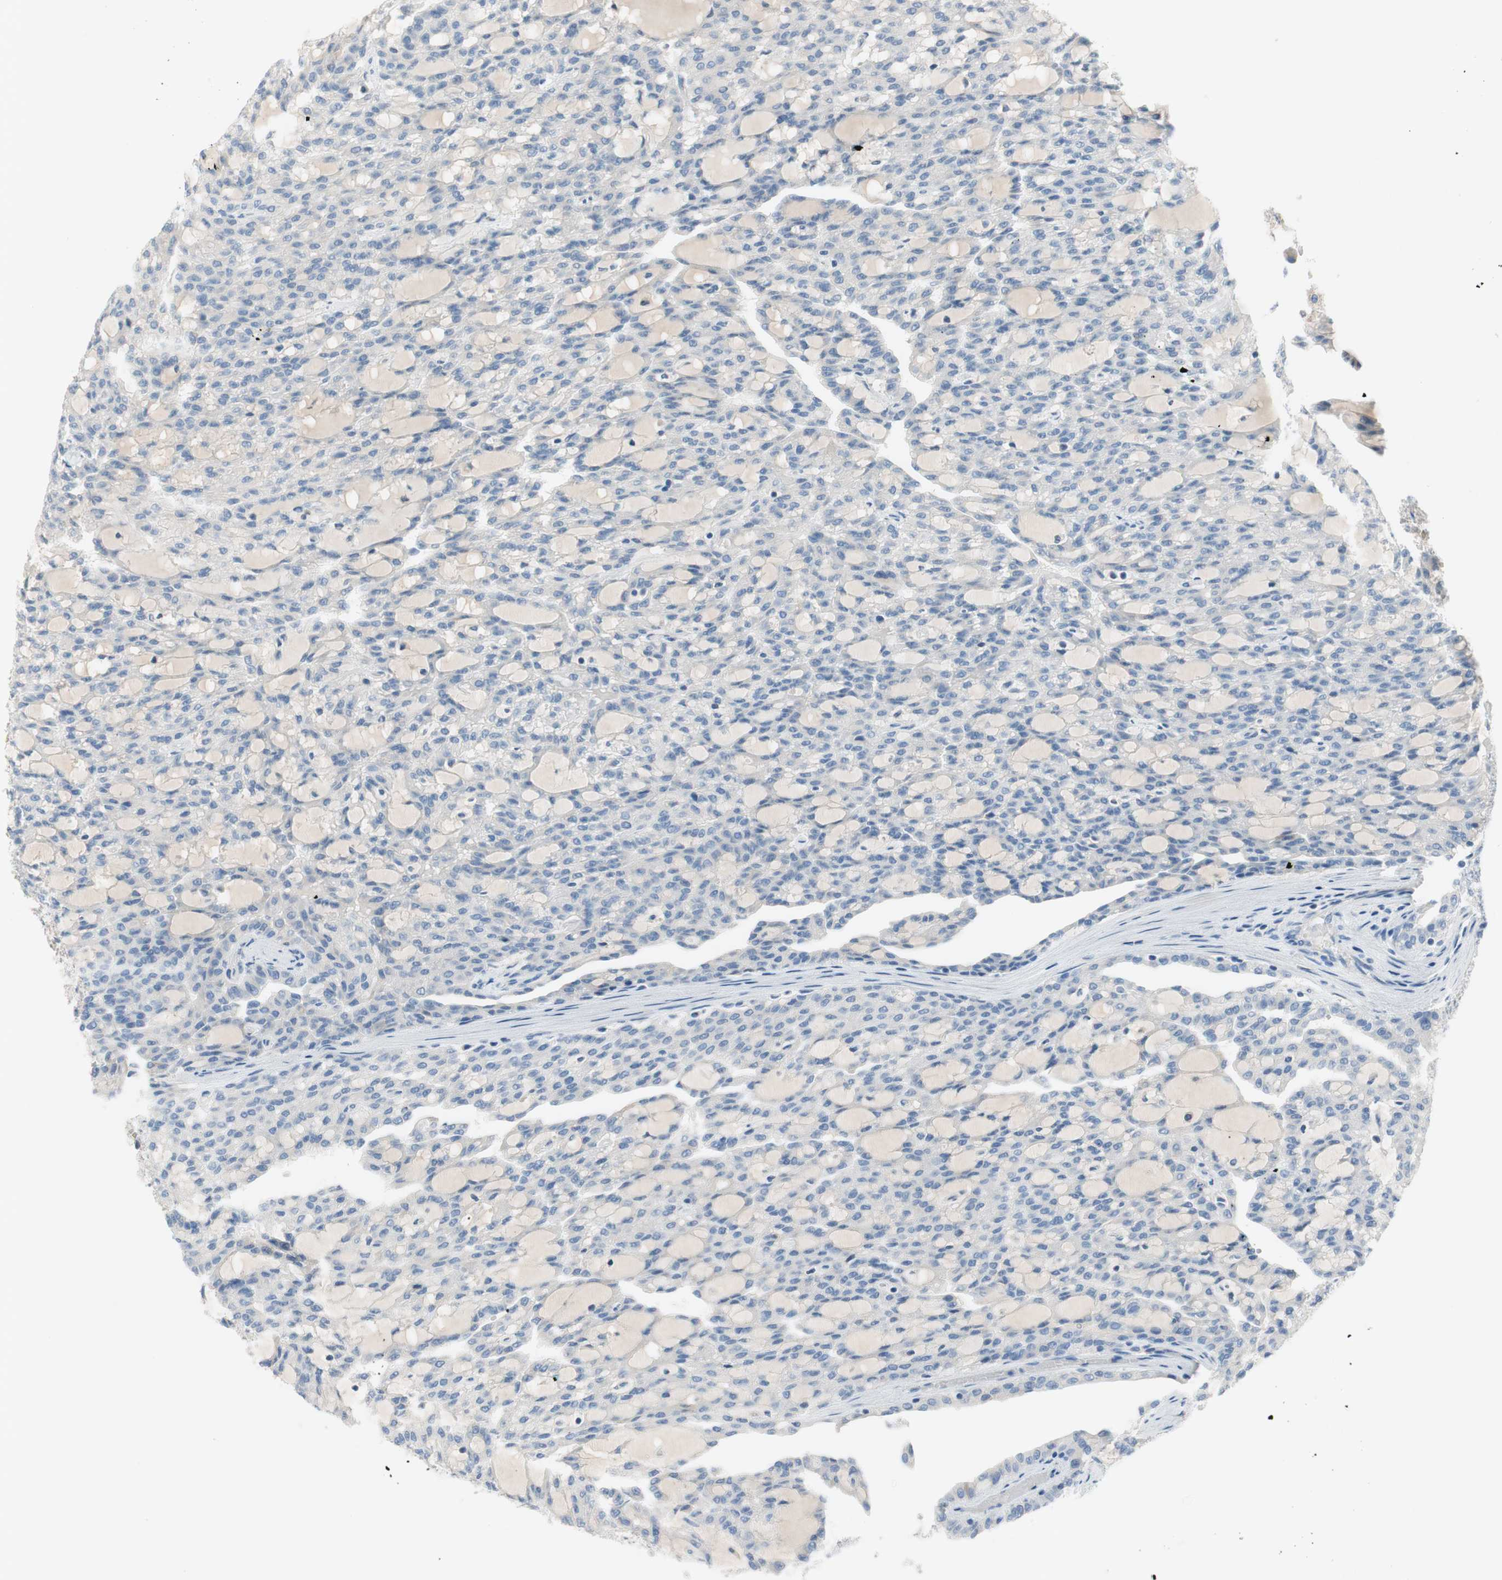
{"staining": {"intensity": "negative", "quantity": "none", "location": "none"}, "tissue": "renal cancer", "cell_type": "Tumor cells", "image_type": "cancer", "snomed": [{"axis": "morphology", "description": "Adenocarcinoma, NOS"}, {"axis": "topography", "description": "Kidney"}], "caption": "Tumor cells are negative for brown protein staining in adenocarcinoma (renal). The staining is performed using DAB brown chromogen with nuclei counter-stained in using hematoxylin.", "gene": "FDFT1", "patient": {"sex": "male", "age": 63}}